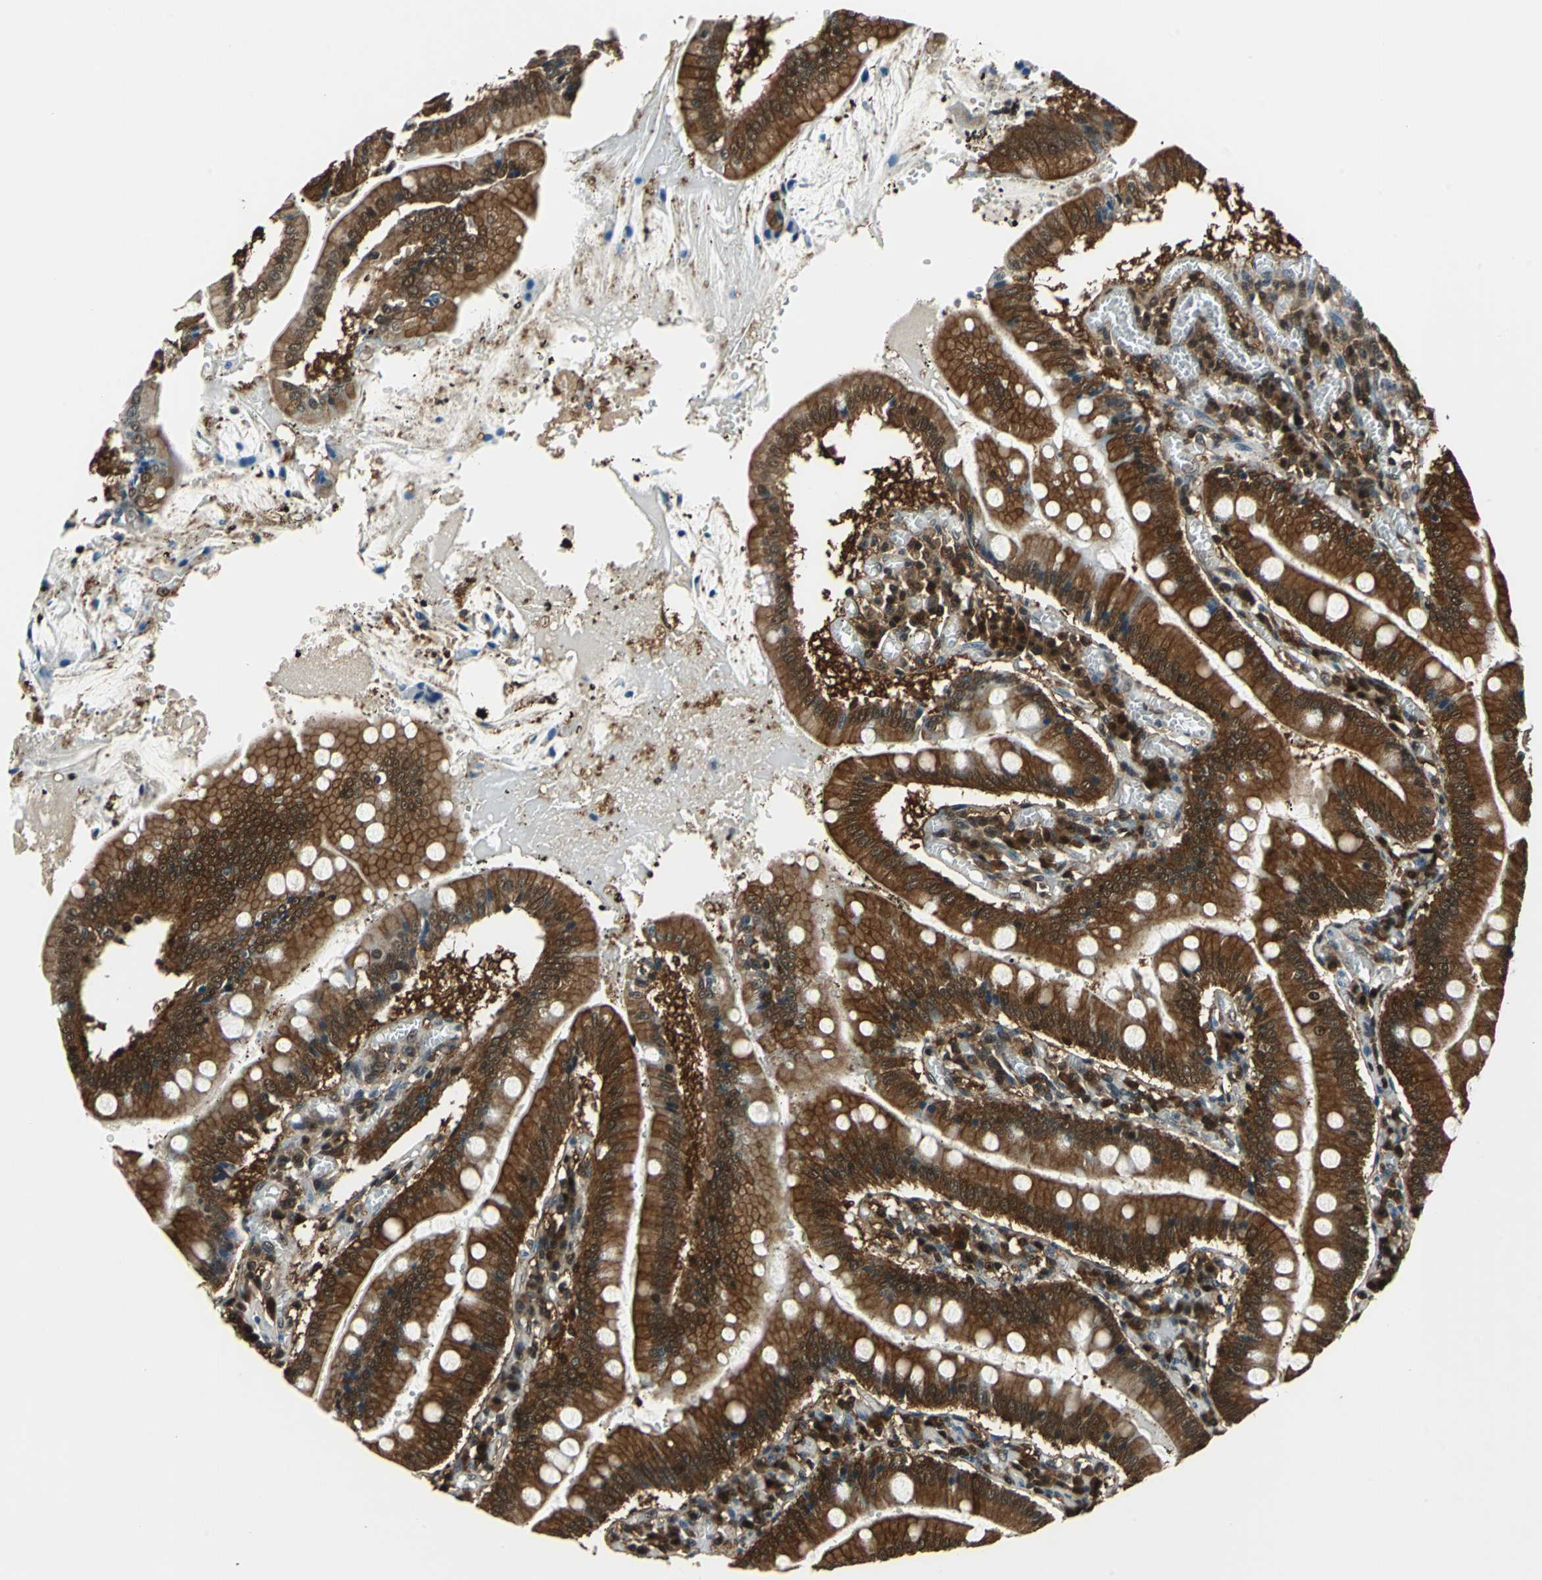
{"staining": {"intensity": "strong", "quantity": ">75%", "location": "cytoplasmic/membranous"}, "tissue": "small intestine", "cell_type": "Glandular cells", "image_type": "normal", "snomed": [{"axis": "morphology", "description": "Normal tissue, NOS"}, {"axis": "topography", "description": "Small intestine"}], "caption": "Strong cytoplasmic/membranous expression is identified in approximately >75% of glandular cells in normal small intestine.", "gene": "PSME1", "patient": {"sex": "male", "age": 71}}